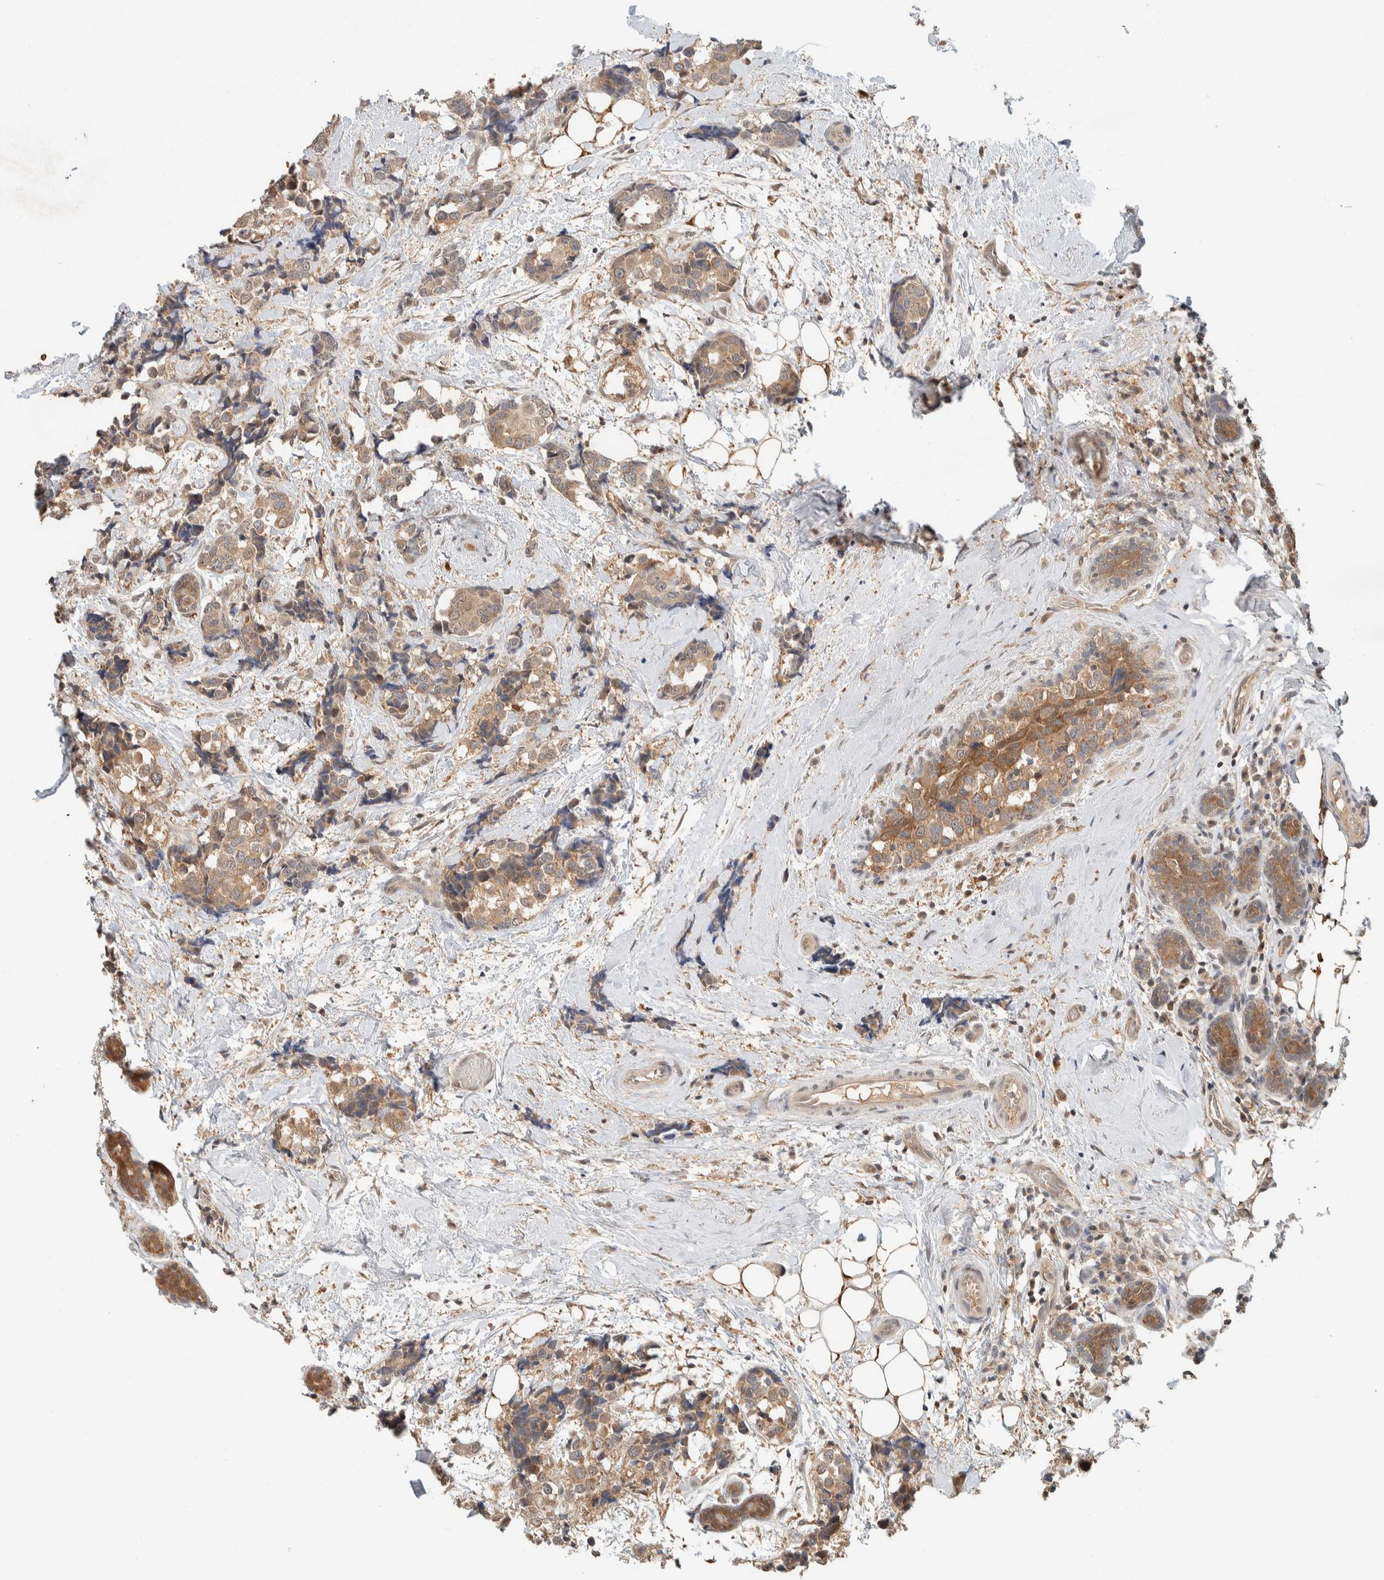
{"staining": {"intensity": "moderate", "quantity": ">75%", "location": "cytoplasmic/membranous"}, "tissue": "breast cancer", "cell_type": "Tumor cells", "image_type": "cancer", "snomed": [{"axis": "morphology", "description": "Normal tissue, NOS"}, {"axis": "morphology", "description": "Duct carcinoma"}, {"axis": "topography", "description": "Breast"}], "caption": "The immunohistochemical stain labels moderate cytoplasmic/membranous expression in tumor cells of breast cancer (infiltrating ductal carcinoma) tissue.", "gene": "ZNF567", "patient": {"sex": "female", "age": 43}}